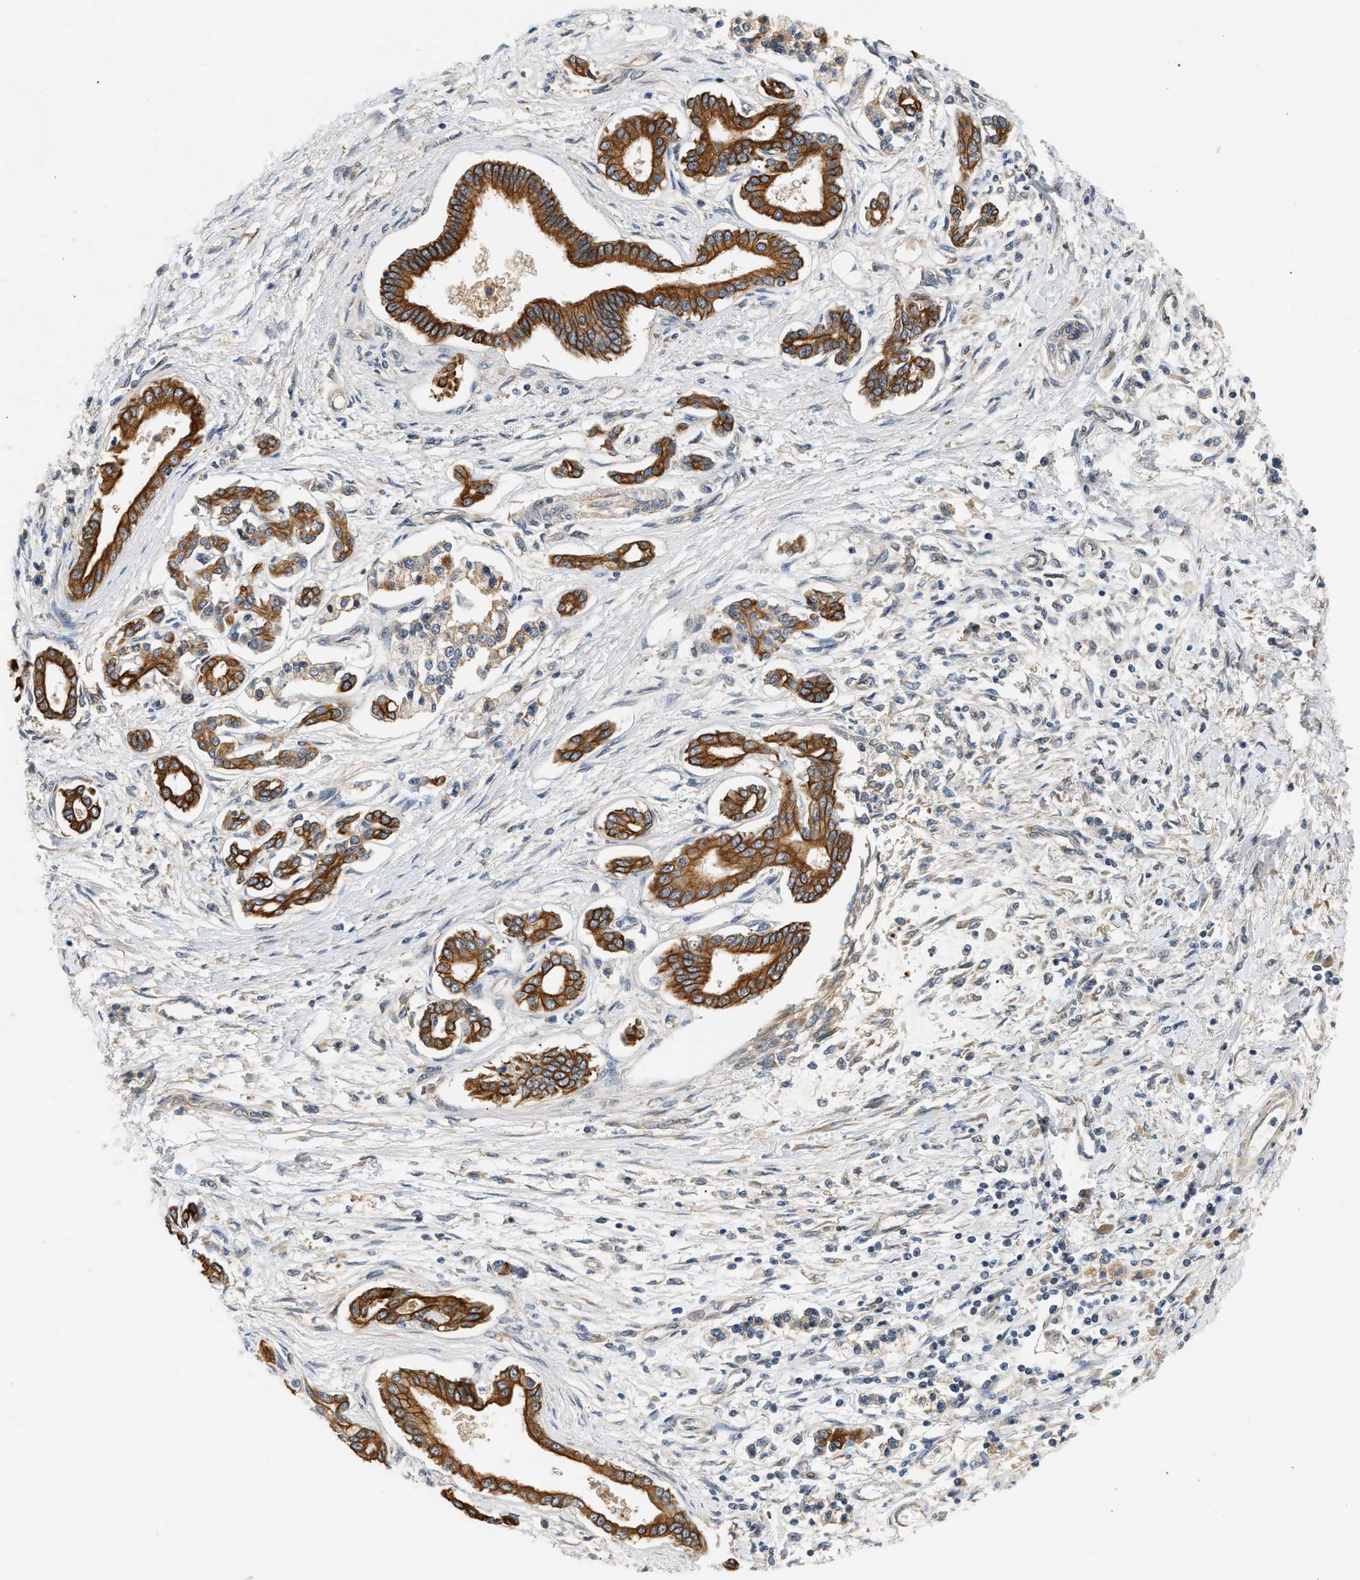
{"staining": {"intensity": "strong", "quantity": ">75%", "location": "cytoplasmic/membranous"}, "tissue": "pancreatic cancer", "cell_type": "Tumor cells", "image_type": "cancer", "snomed": [{"axis": "morphology", "description": "Adenocarcinoma, NOS"}, {"axis": "topography", "description": "Pancreas"}], "caption": "Pancreatic cancer tissue shows strong cytoplasmic/membranous positivity in about >75% of tumor cells", "gene": "WDR31", "patient": {"sex": "male", "age": 56}}